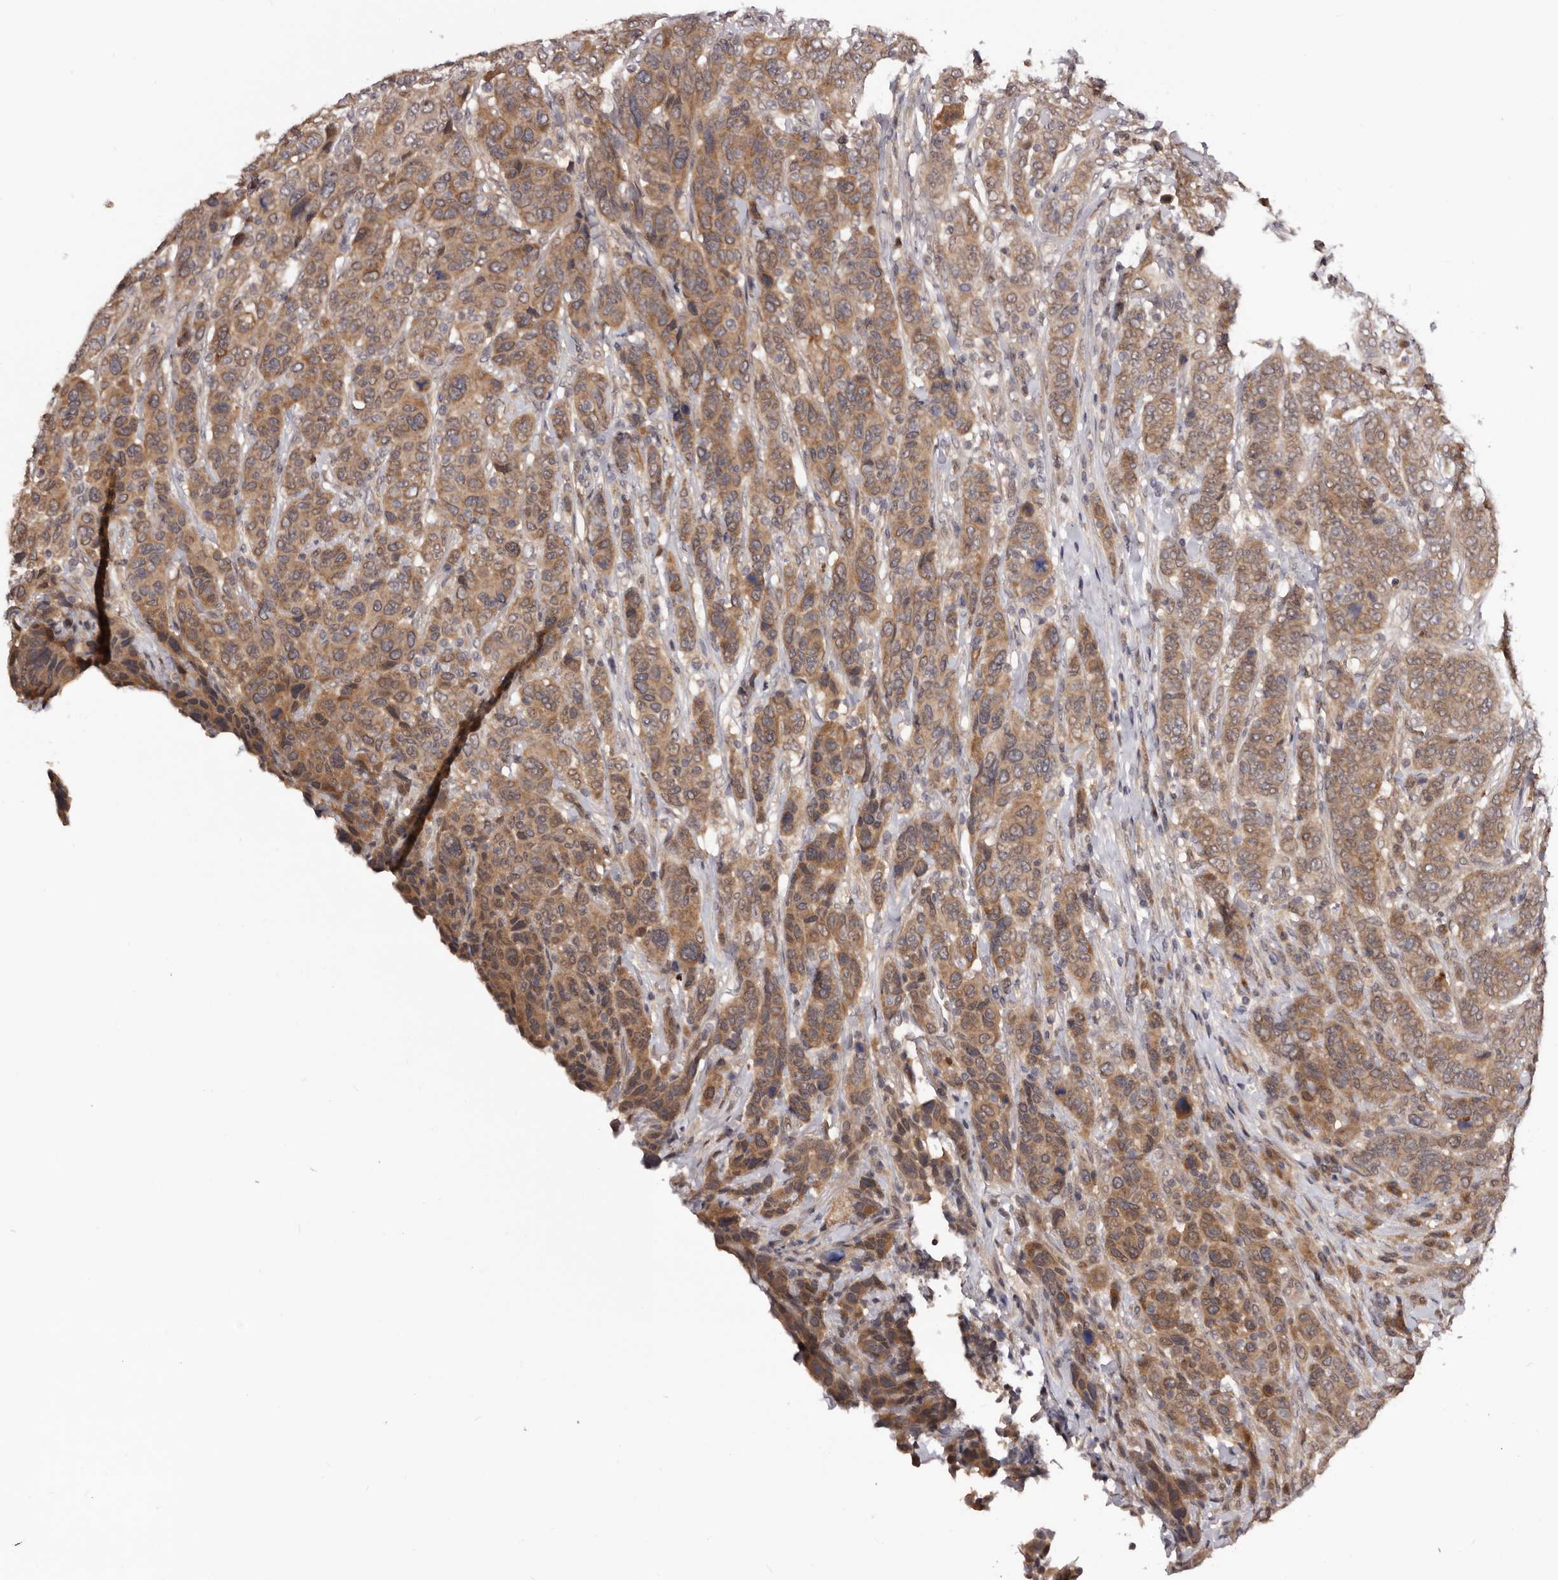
{"staining": {"intensity": "moderate", "quantity": ">75%", "location": "cytoplasmic/membranous"}, "tissue": "breast cancer", "cell_type": "Tumor cells", "image_type": "cancer", "snomed": [{"axis": "morphology", "description": "Duct carcinoma"}, {"axis": "topography", "description": "Breast"}], "caption": "Brown immunohistochemical staining in human infiltrating ductal carcinoma (breast) displays moderate cytoplasmic/membranous staining in approximately >75% of tumor cells.", "gene": "MDP1", "patient": {"sex": "female", "age": 37}}